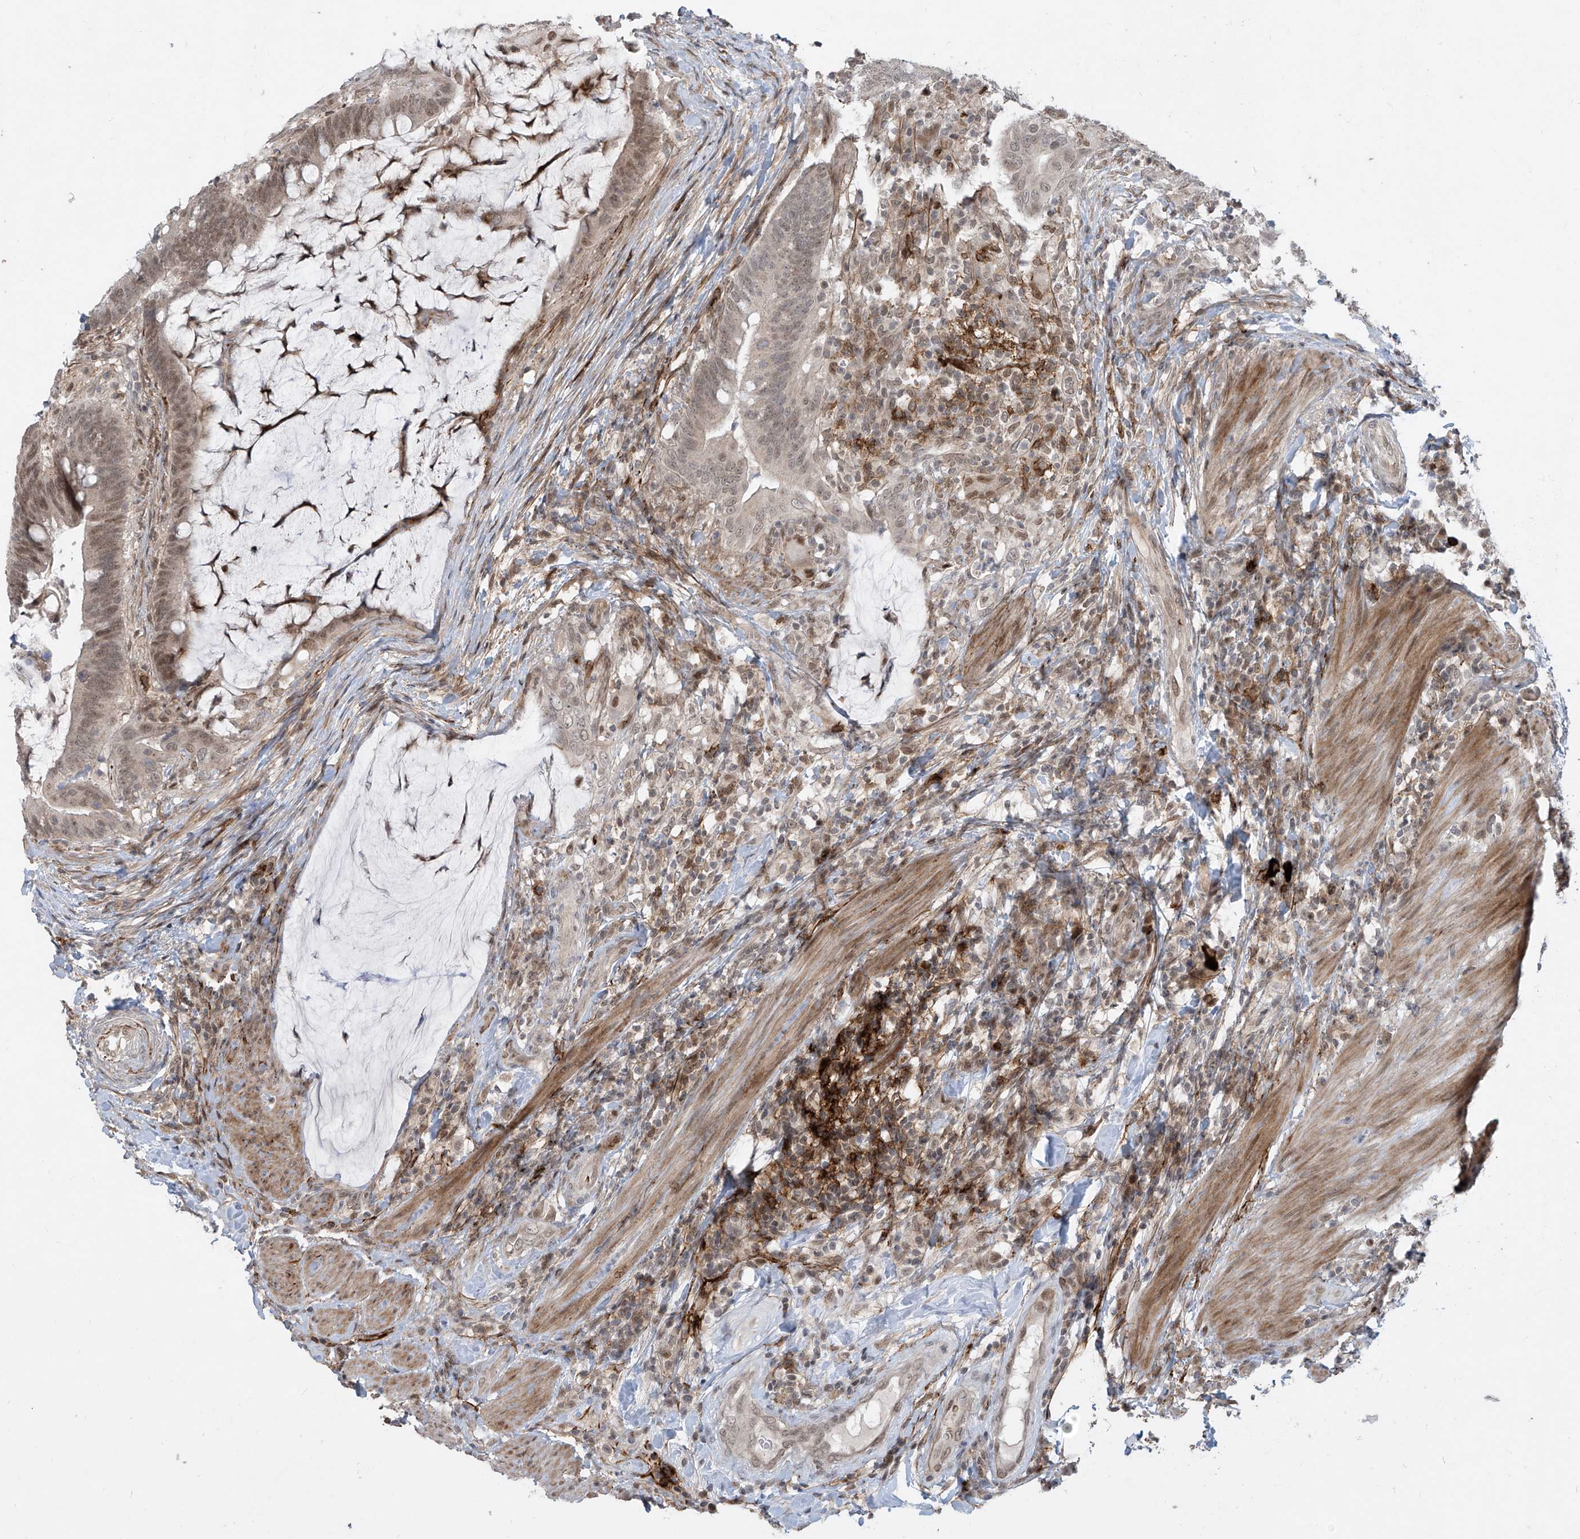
{"staining": {"intensity": "moderate", "quantity": ">75%", "location": "nuclear"}, "tissue": "colorectal cancer", "cell_type": "Tumor cells", "image_type": "cancer", "snomed": [{"axis": "morphology", "description": "Adenocarcinoma, NOS"}, {"axis": "topography", "description": "Colon"}], "caption": "Protein expression analysis of adenocarcinoma (colorectal) shows moderate nuclear positivity in about >75% of tumor cells.", "gene": "LAGE3", "patient": {"sex": "female", "age": 66}}